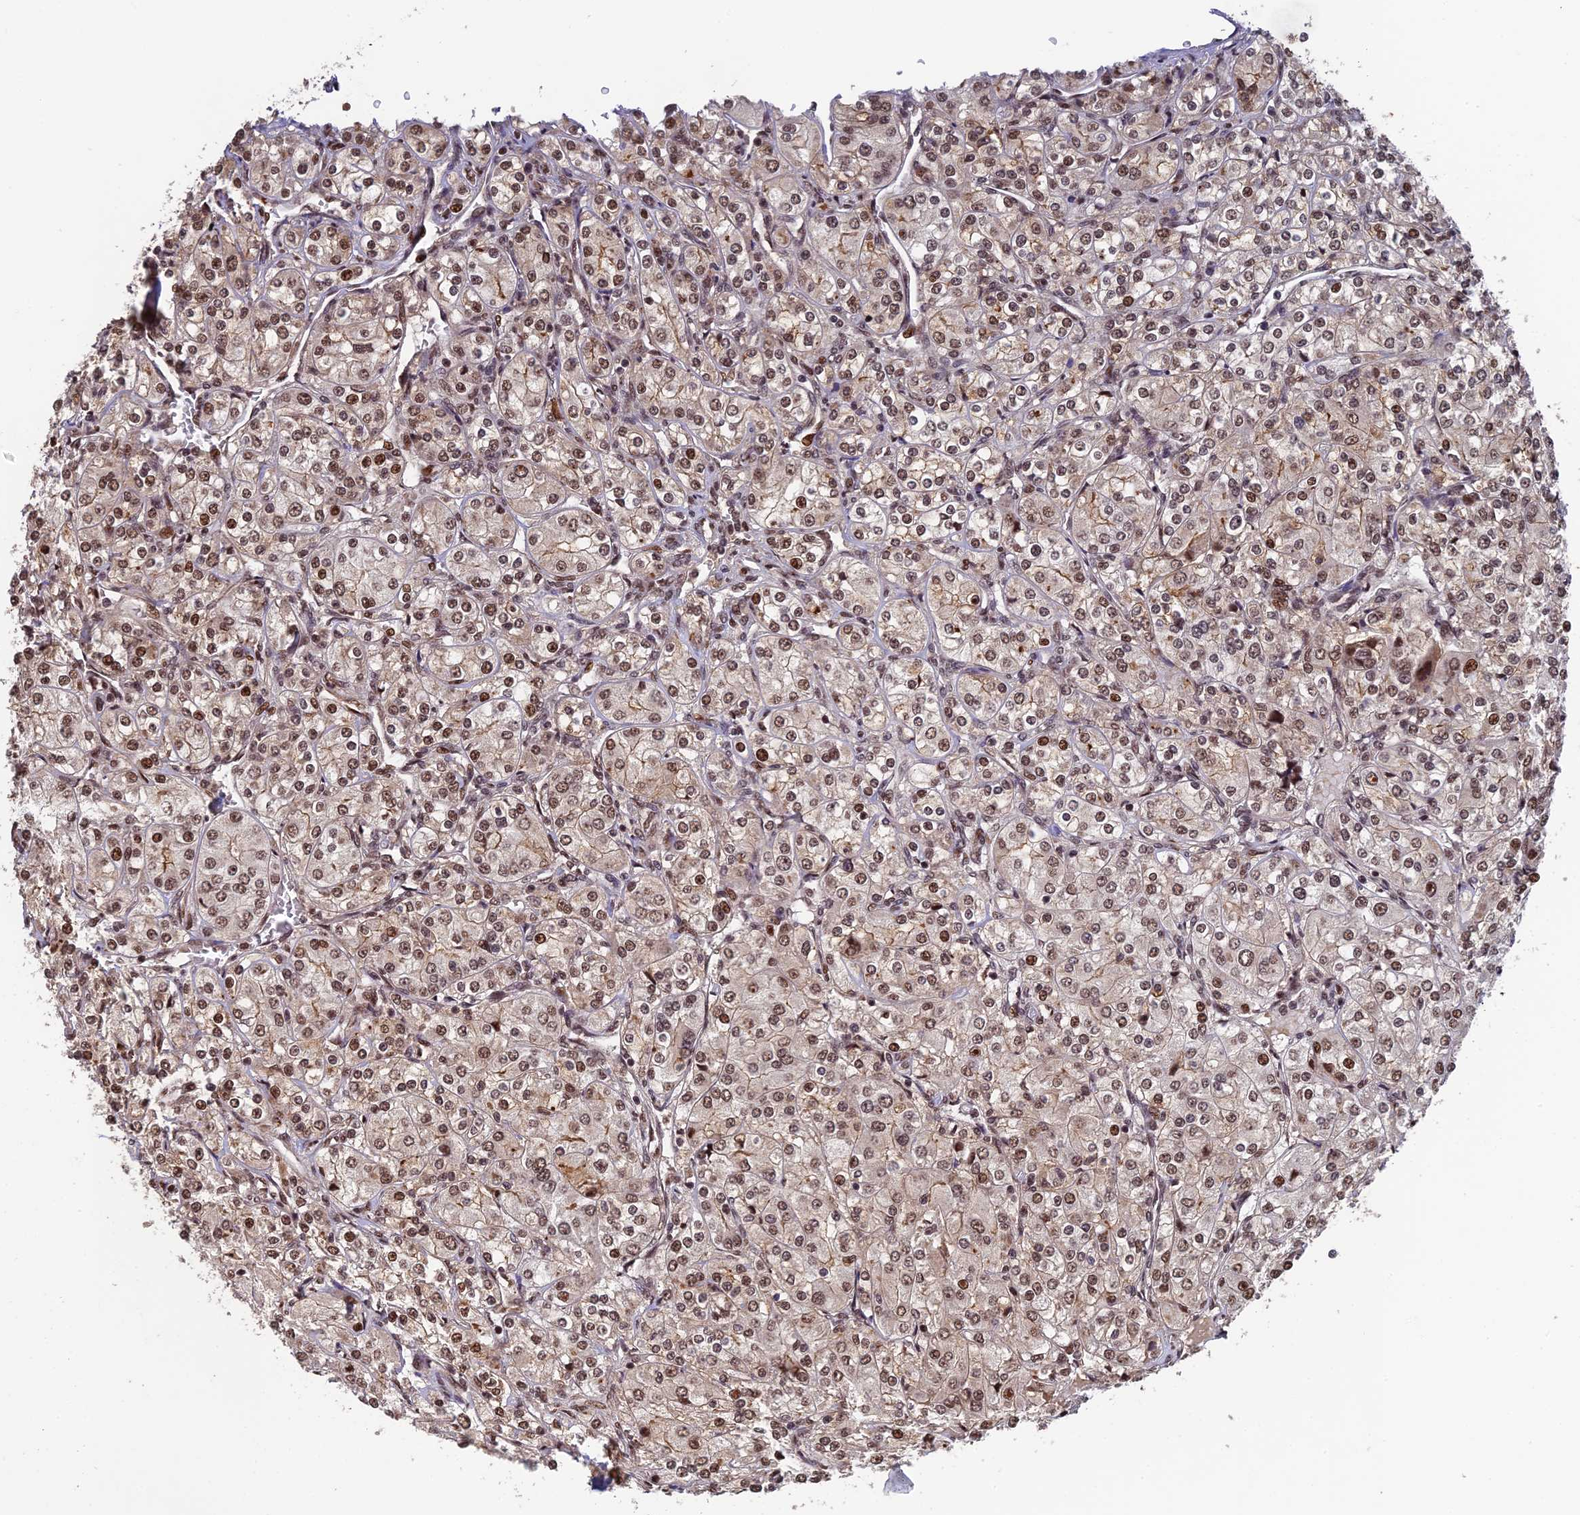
{"staining": {"intensity": "moderate", "quantity": ">75%", "location": "cytoplasmic/membranous,nuclear"}, "tissue": "renal cancer", "cell_type": "Tumor cells", "image_type": "cancer", "snomed": [{"axis": "morphology", "description": "Adenocarcinoma, NOS"}, {"axis": "topography", "description": "Kidney"}], "caption": "Brown immunohistochemical staining in human renal cancer reveals moderate cytoplasmic/membranous and nuclear expression in approximately >75% of tumor cells. The staining was performed using DAB (3,3'-diaminobenzidine) to visualize the protein expression in brown, while the nuclei were stained in blue with hematoxylin (Magnification: 20x).", "gene": "OSBPL1A", "patient": {"sex": "male", "age": 77}}